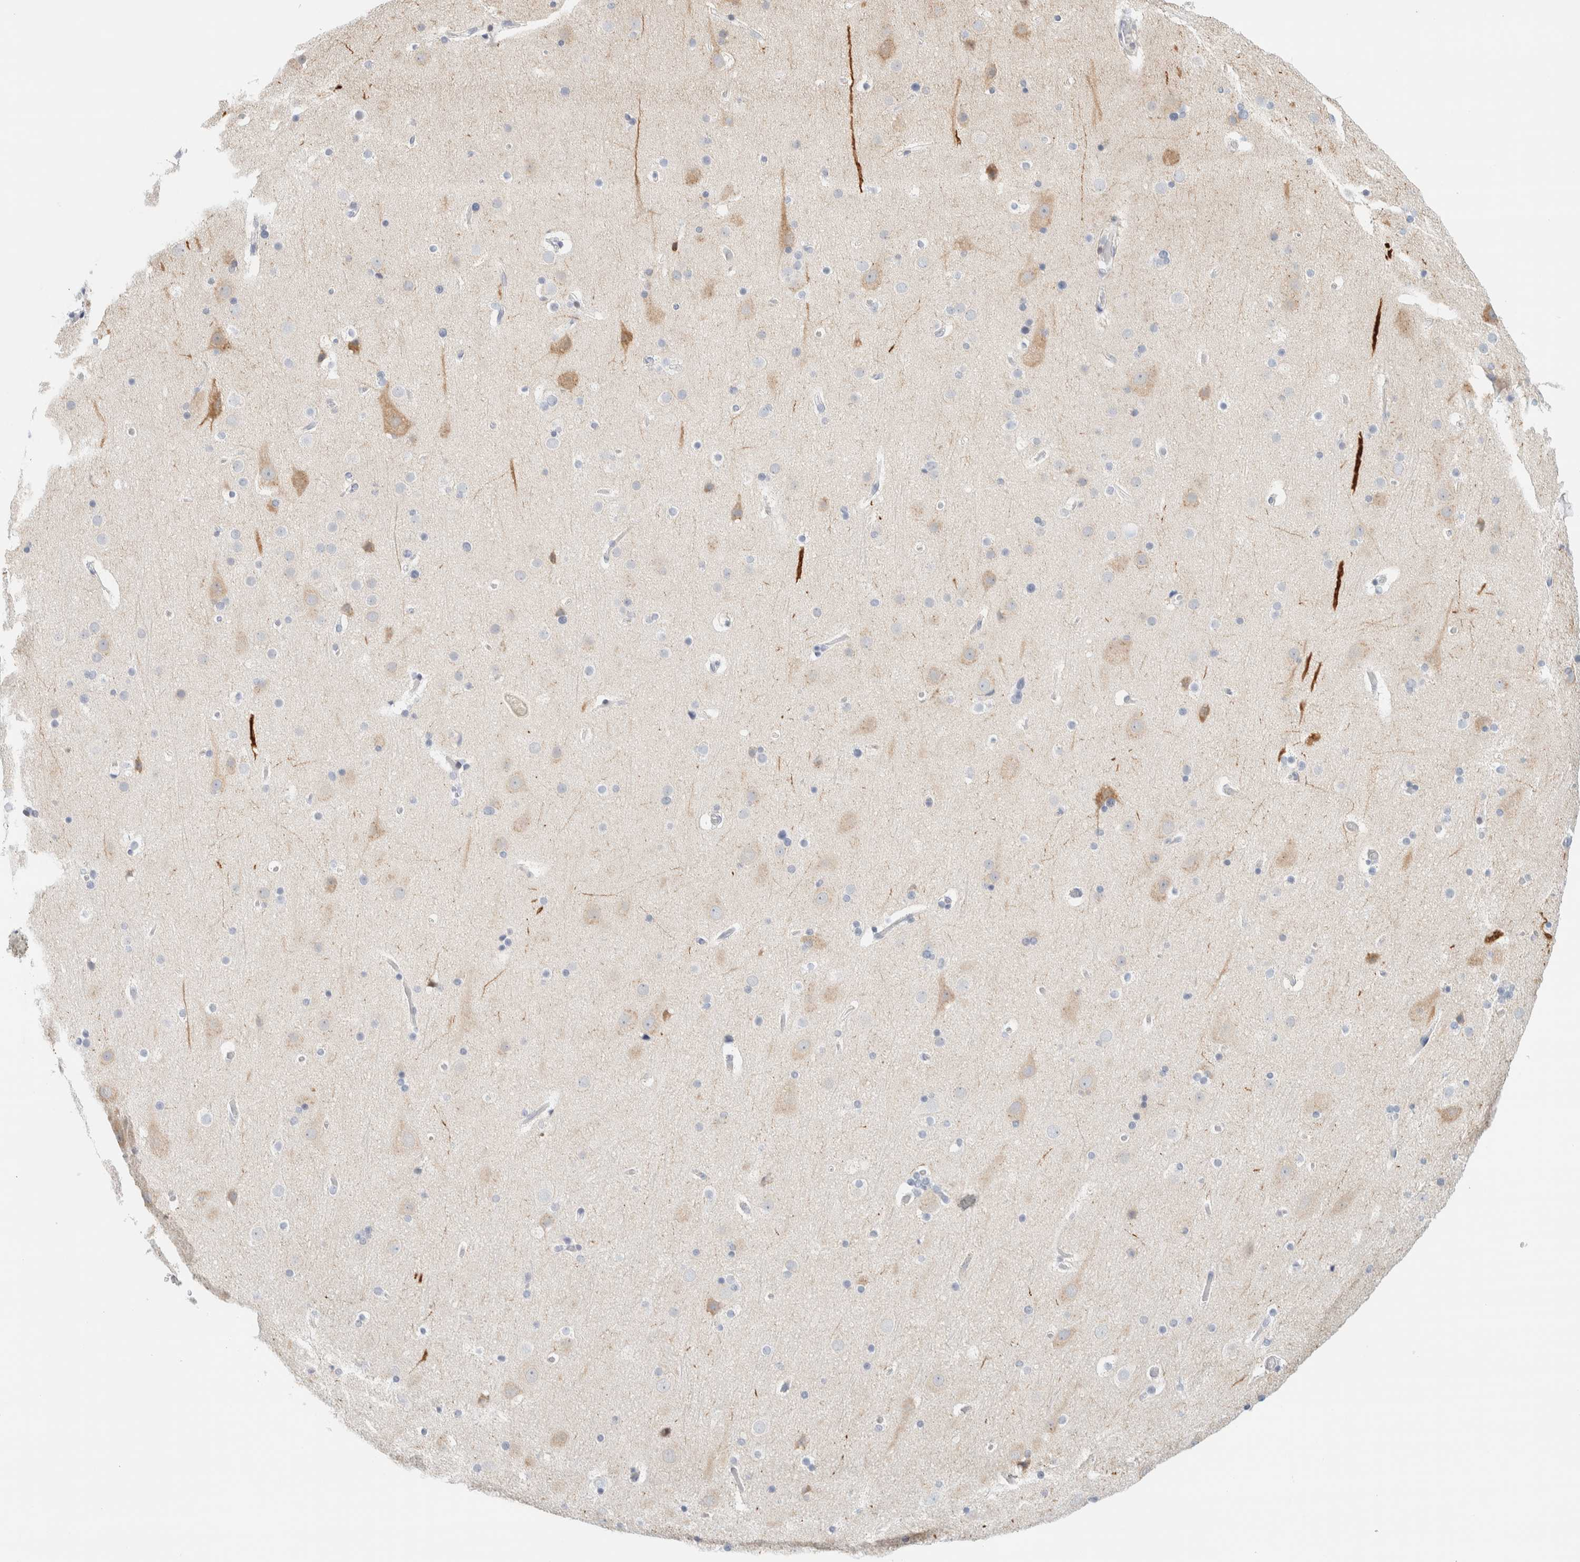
{"staining": {"intensity": "negative", "quantity": "none", "location": "none"}, "tissue": "cerebral cortex", "cell_type": "Endothelial cells", "image_type": "normal", "snomed": [{"axis": "morphology", "description": "Normal tissue, NOS"}, {"axis": "topography", "description": "Cerebral cortex"}], "caption": "The micrograph exhibits no significant staining in endothelial cells of cerebral cortex. (Stains: DAB (3,3'-diaminobenzidine) immunohistochemistry (IHC) with hematoxylin counter stain, Microscopy: brightfield microscopy at high magnification).", "gene": "SPNS3", "patient": {"sex": "male", "age": 57}}